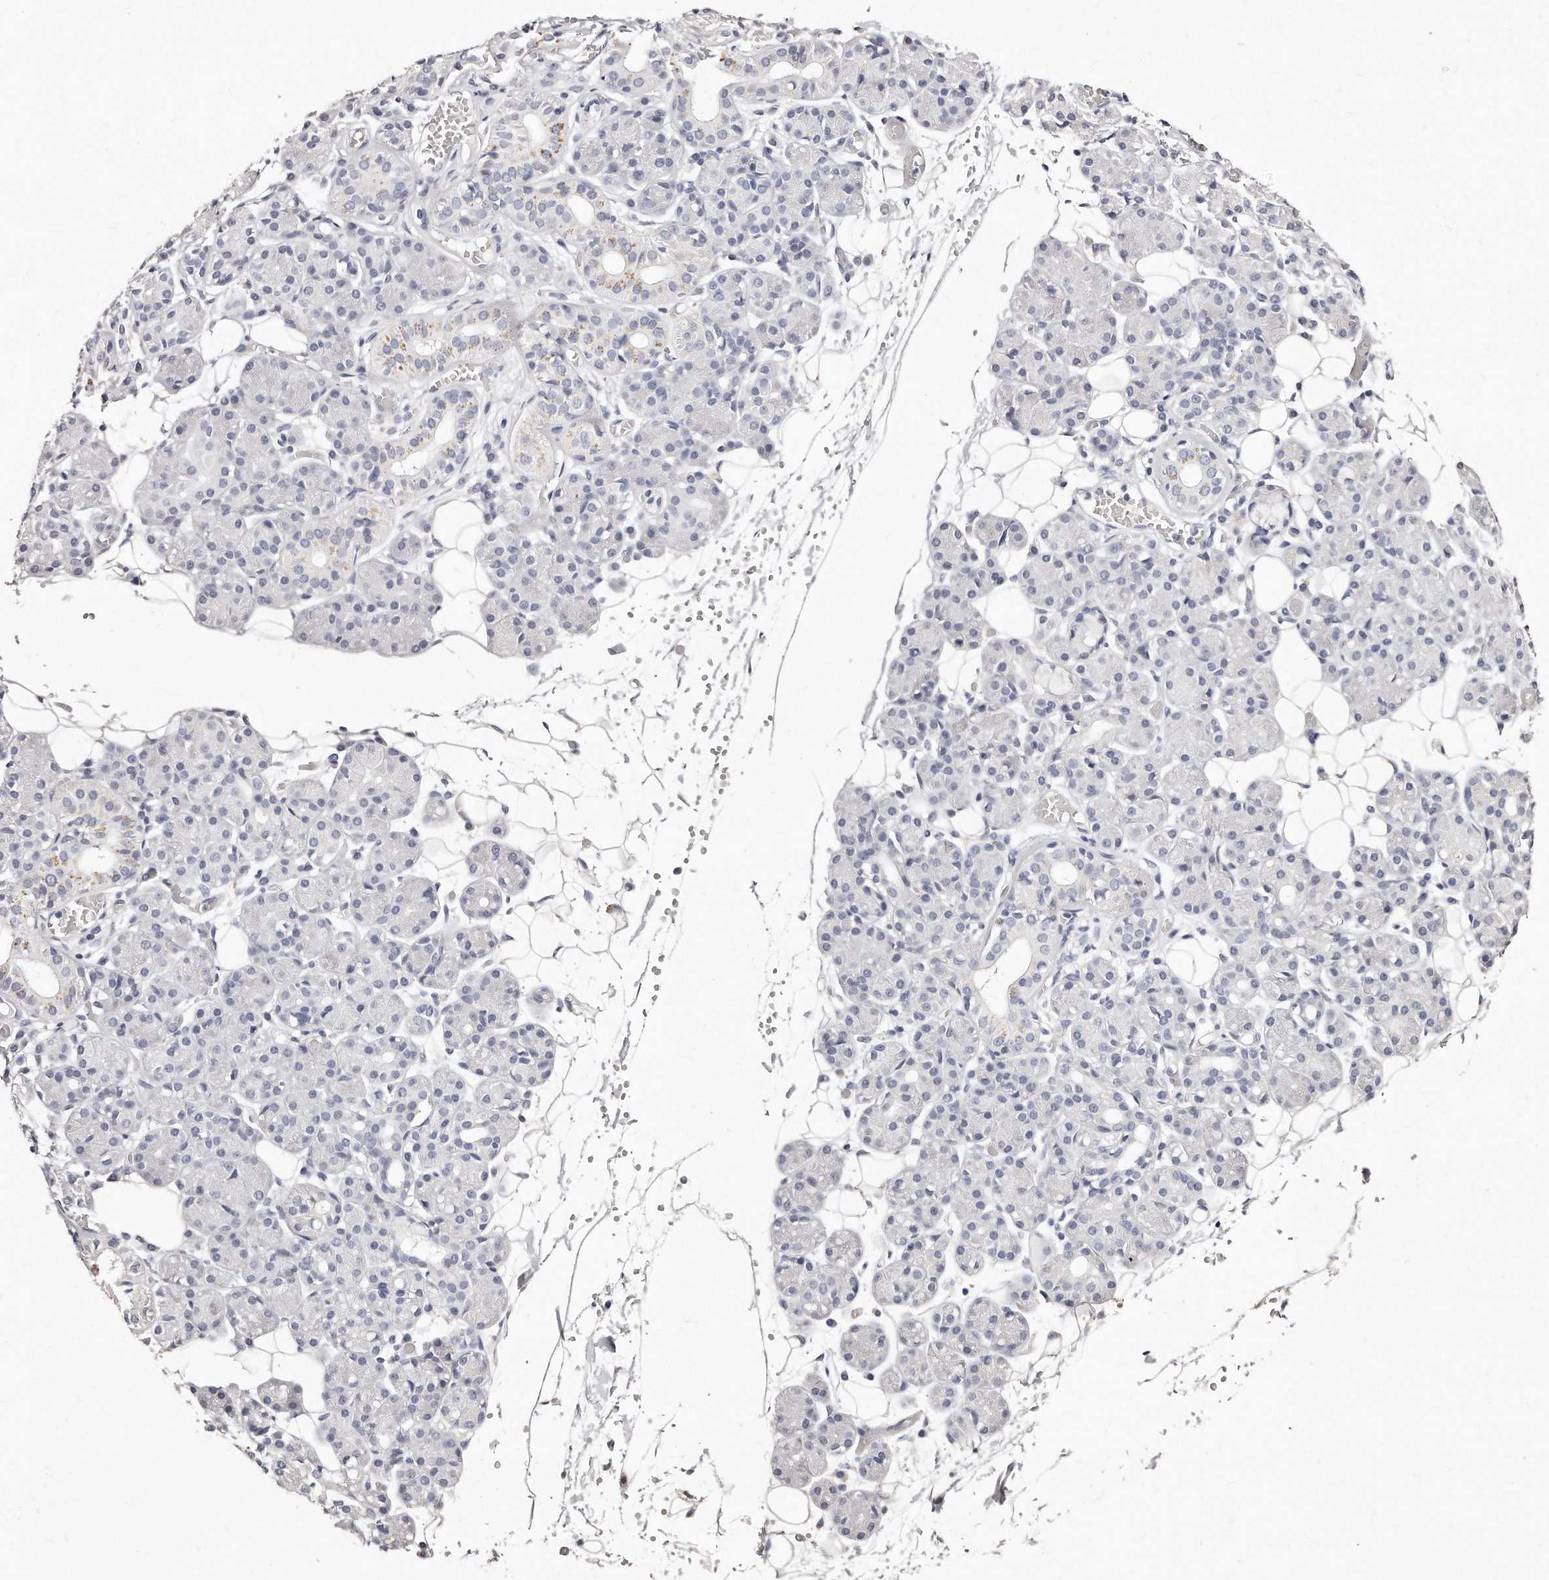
{"staining": {"intensity": "negative", "quantity": "none", "location": "none"}, "tissue": "salivary gland", "cell_type": "Glandular cells", "image_type": "normal", "snomed": [{"axis": "morphology", "description": "Normal tissue, NOS"}, {"axis": "topography", "description": "Salivary gland"}], "caption": "The immunohistochemistry histopathology image has no significant staining in glandular cells of salivary gland.", "gene": "GDA", "patient": {"sex": "male", "age": 63}}